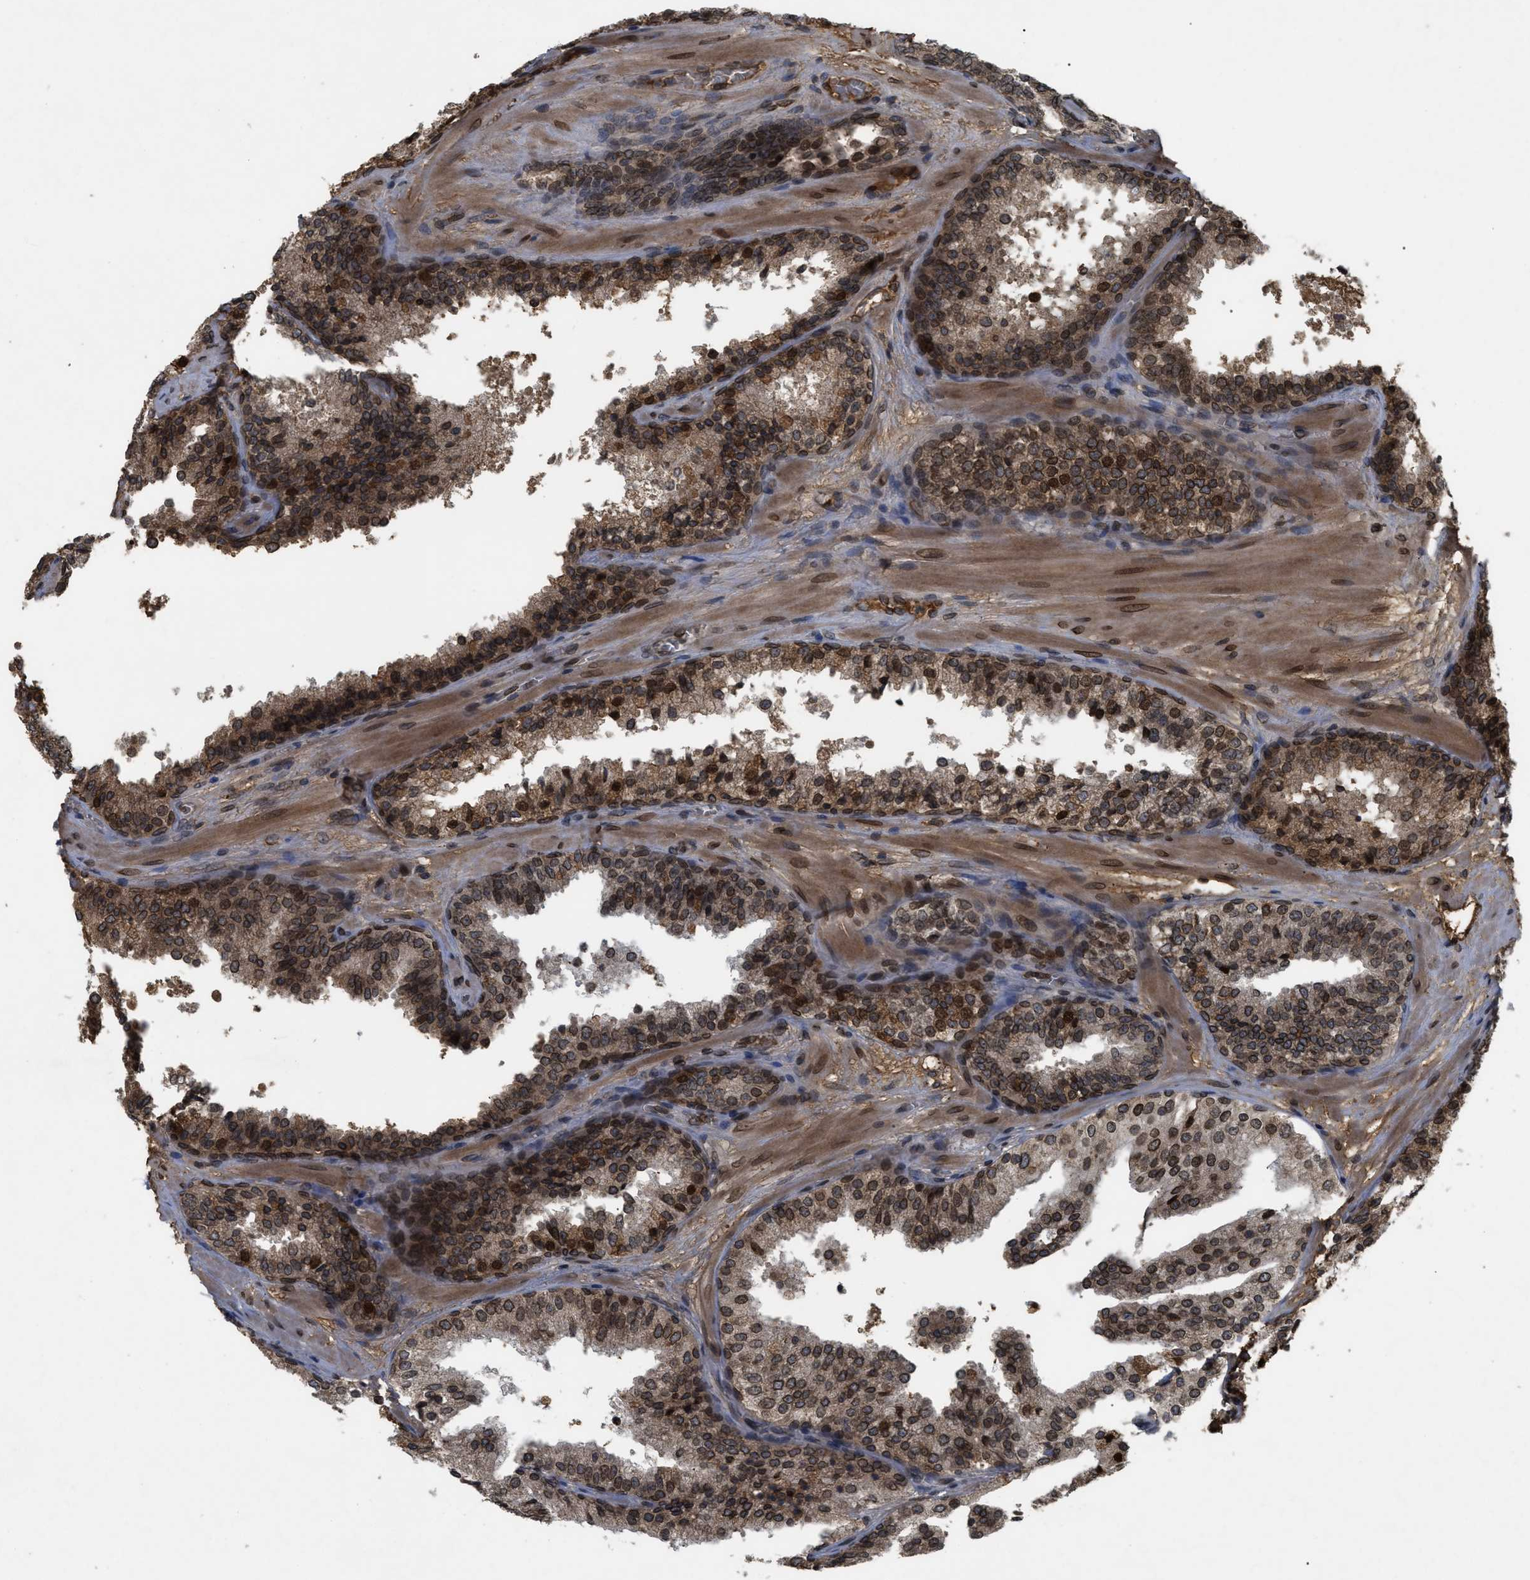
{"staining": {"intensity": "moderate", "quantity": ">75%", "location": "cytoplasmic/membranous,nuclear"}, "tissue": "prostate cancer", "cell_type": "Tumor cells", "image_type": "cancer", "snomed": [{"axis": "morphology", "description": "Adenocarcinoma, High grade"}, {"axis": "topography", "description": "Prostate"}], "caption": "This is a histology image of immunohistochemistry staining of prostate adenocarcinoma (high-grade), which shows moderate expression in the cytoplasmic/membranous and nuclear of tumor cells.", "gene": "CRY1", "patient": {"sex": "male", "age": 65}}